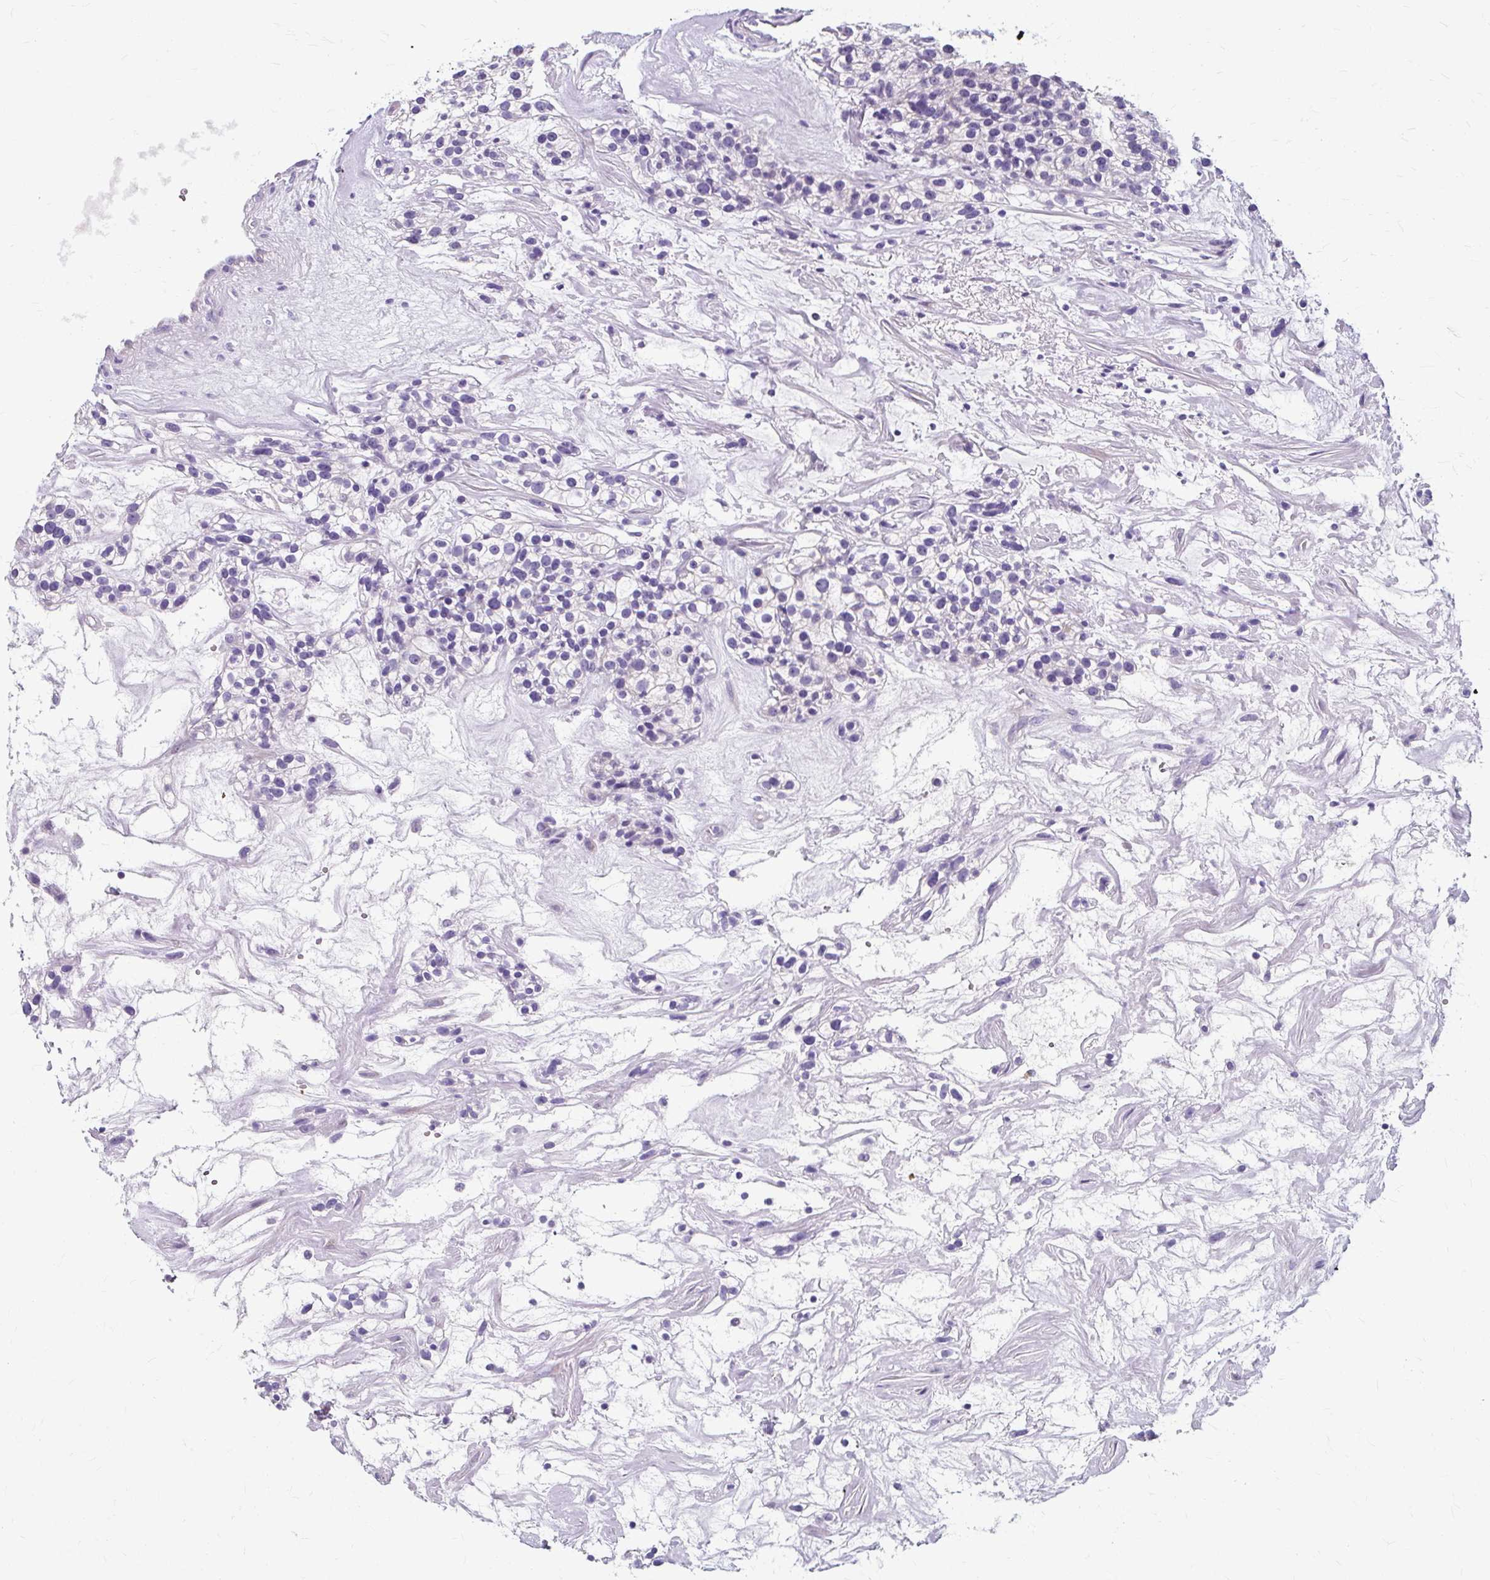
{"staining": {"intensity": "negative", "quantity": "none", "location": "none"}, "tissue": "renal cancer", "cell_type": "Tumor cells", "image_type": "cancer", "snomed": [{"axis": "morphology", "description": "Adenocarcinoma, NOS"}, {"axis": "topography", "description": "Kidney"}], "caption": "Tumor cells show no significant positivity in renal cancer (adenocarcinoma). (Brightfield microscopy of DAB (3,3'-diaminobenzidine) IHC at high magnification).", "gene": "ZNF555", "patient": {"sex": "female", "age": 57}}